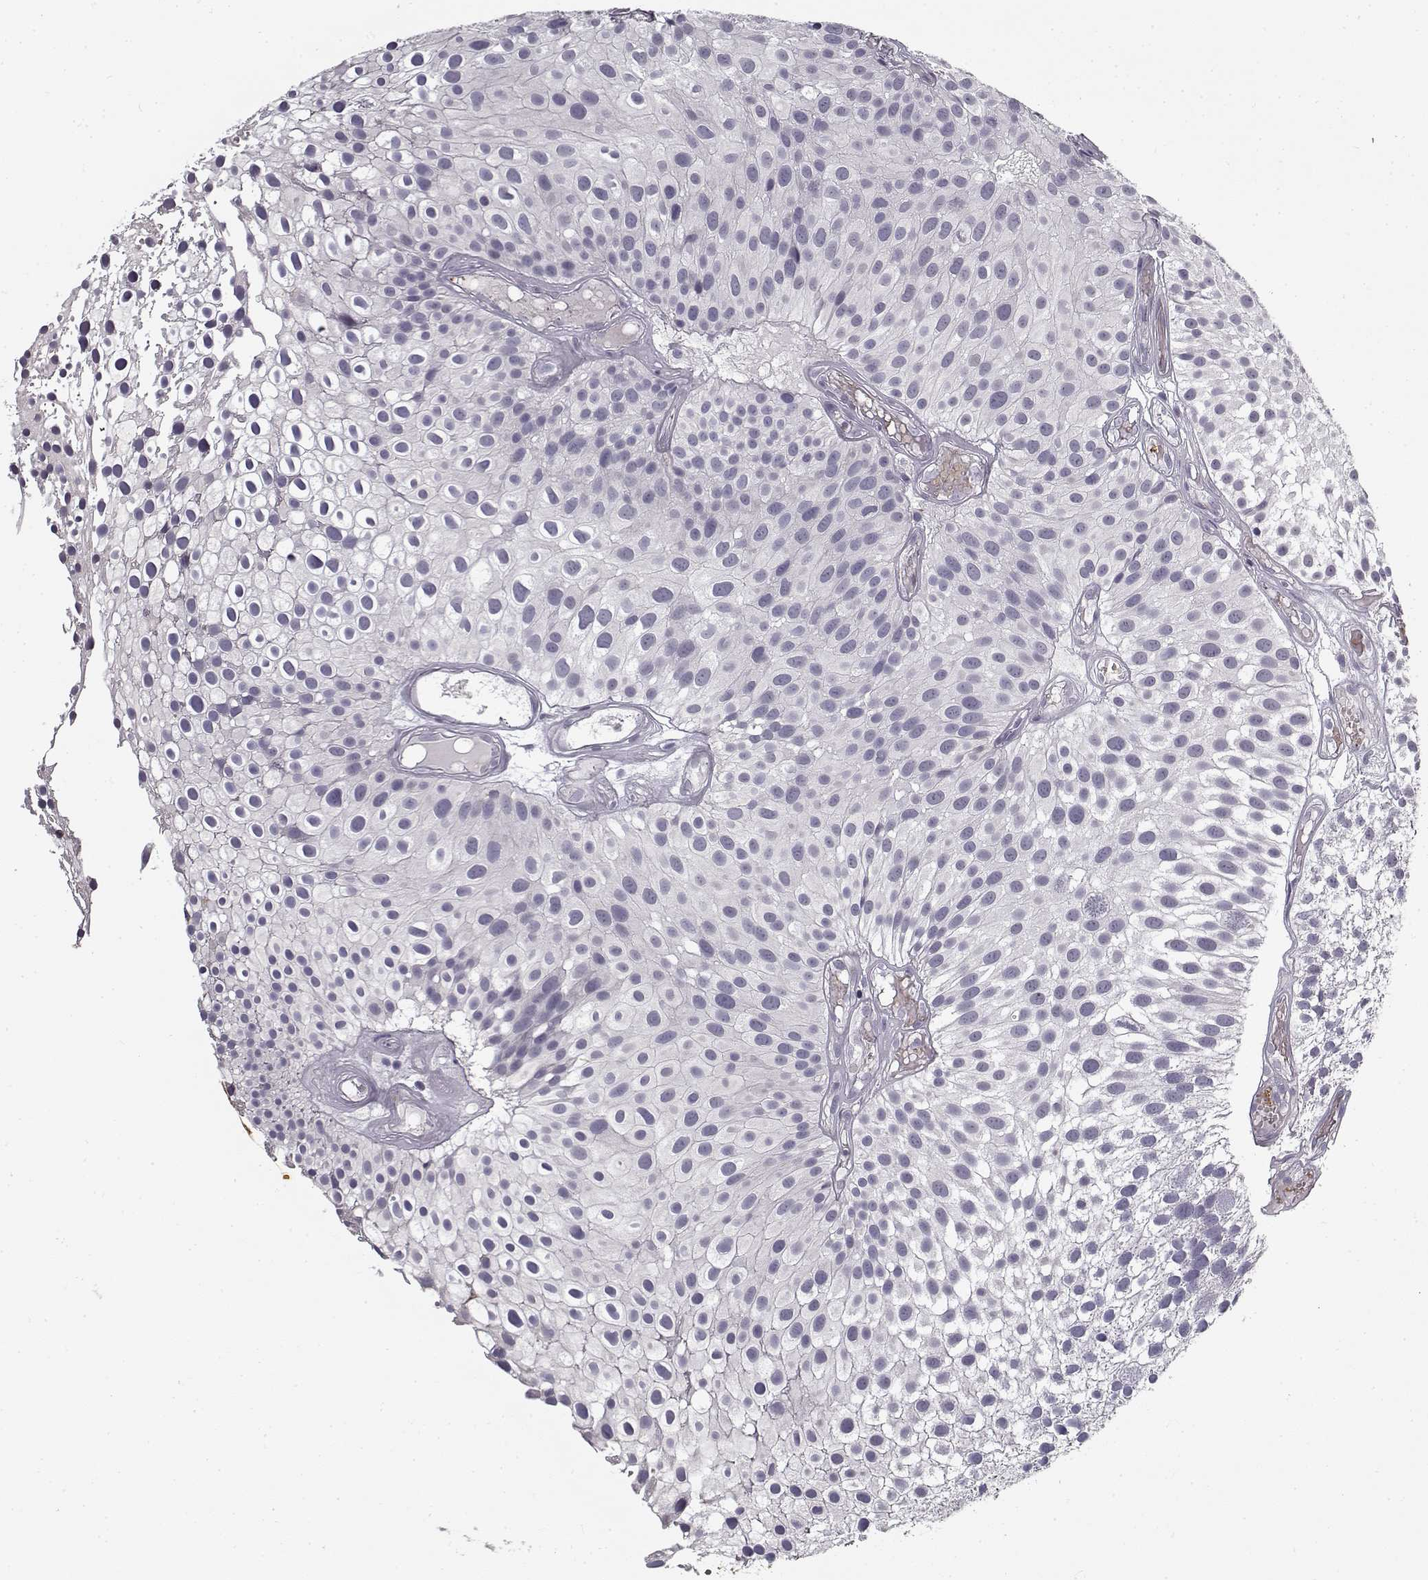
{"staining": {"intensity": "negative", "quantity": "none", "location": "none"}, "tissue": "urothelial cancer", "cell_type": "Tumor cells", "image_type": "cancer", "snomed": [{"axis": "morphology", "description": "Urothelial carcinoma, Low grade"}, {"axis": "topography", "description": "Urinary bladder"}], "caption": "High power microscopy image of an IHC micrograph of urothelial carcinoma (low-grade), revealing no significant staining in tumor cells. (DAB immunohistochemistry (IHC) visualized using brightfield microscopy, high magnification).", "gene": "SNCA", "patient": {"sex": "male", "age": 79}}